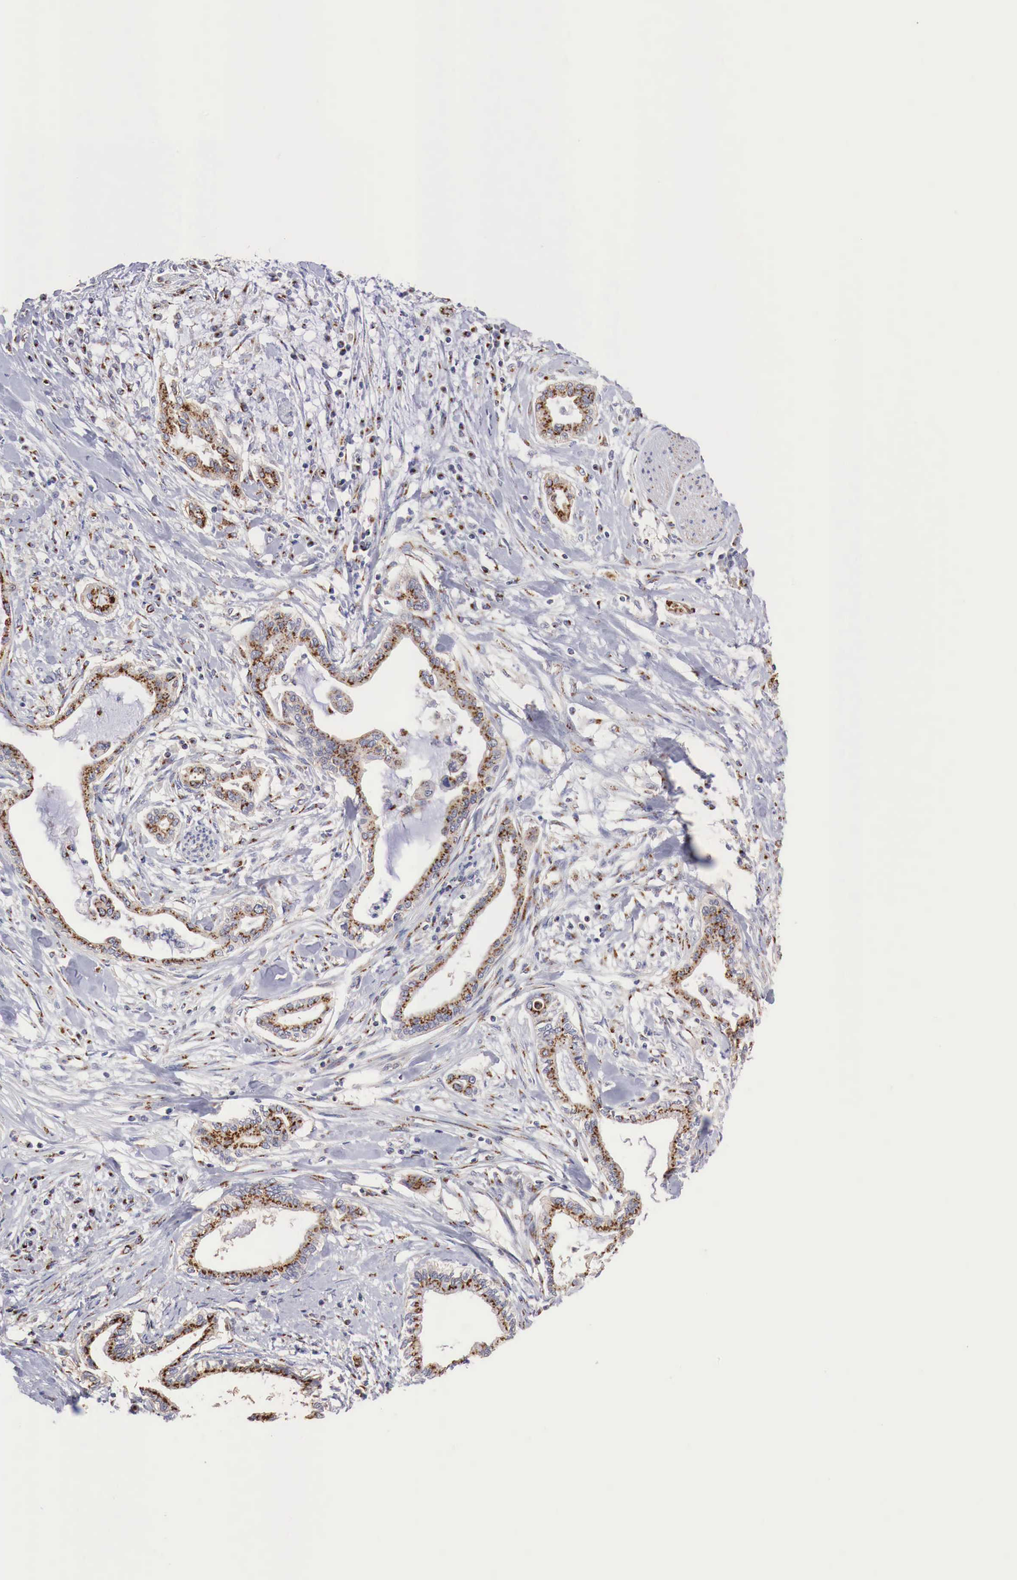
{"staining": {"intensity": "strong", "quantity": ">75%", "location": "cytoplasmic/membranous"}, "tissue": "pancreatic cancer", "cell_type": "Tumor cells", "image_type": "cancer", "snomed": [{"axis": "morphology", "description": "Adenocarcinoma, NOS"}, {"axis": "topography", "description": "Pancreas"}], "caption": "Tumor cells exhibit strong cytoplasmic/membranous positivity in approximately >75% of cells in adenocarcinoma (pancreatic).", "gene": "SYAP1", "patient": {"sex": "female", "age": 64}}